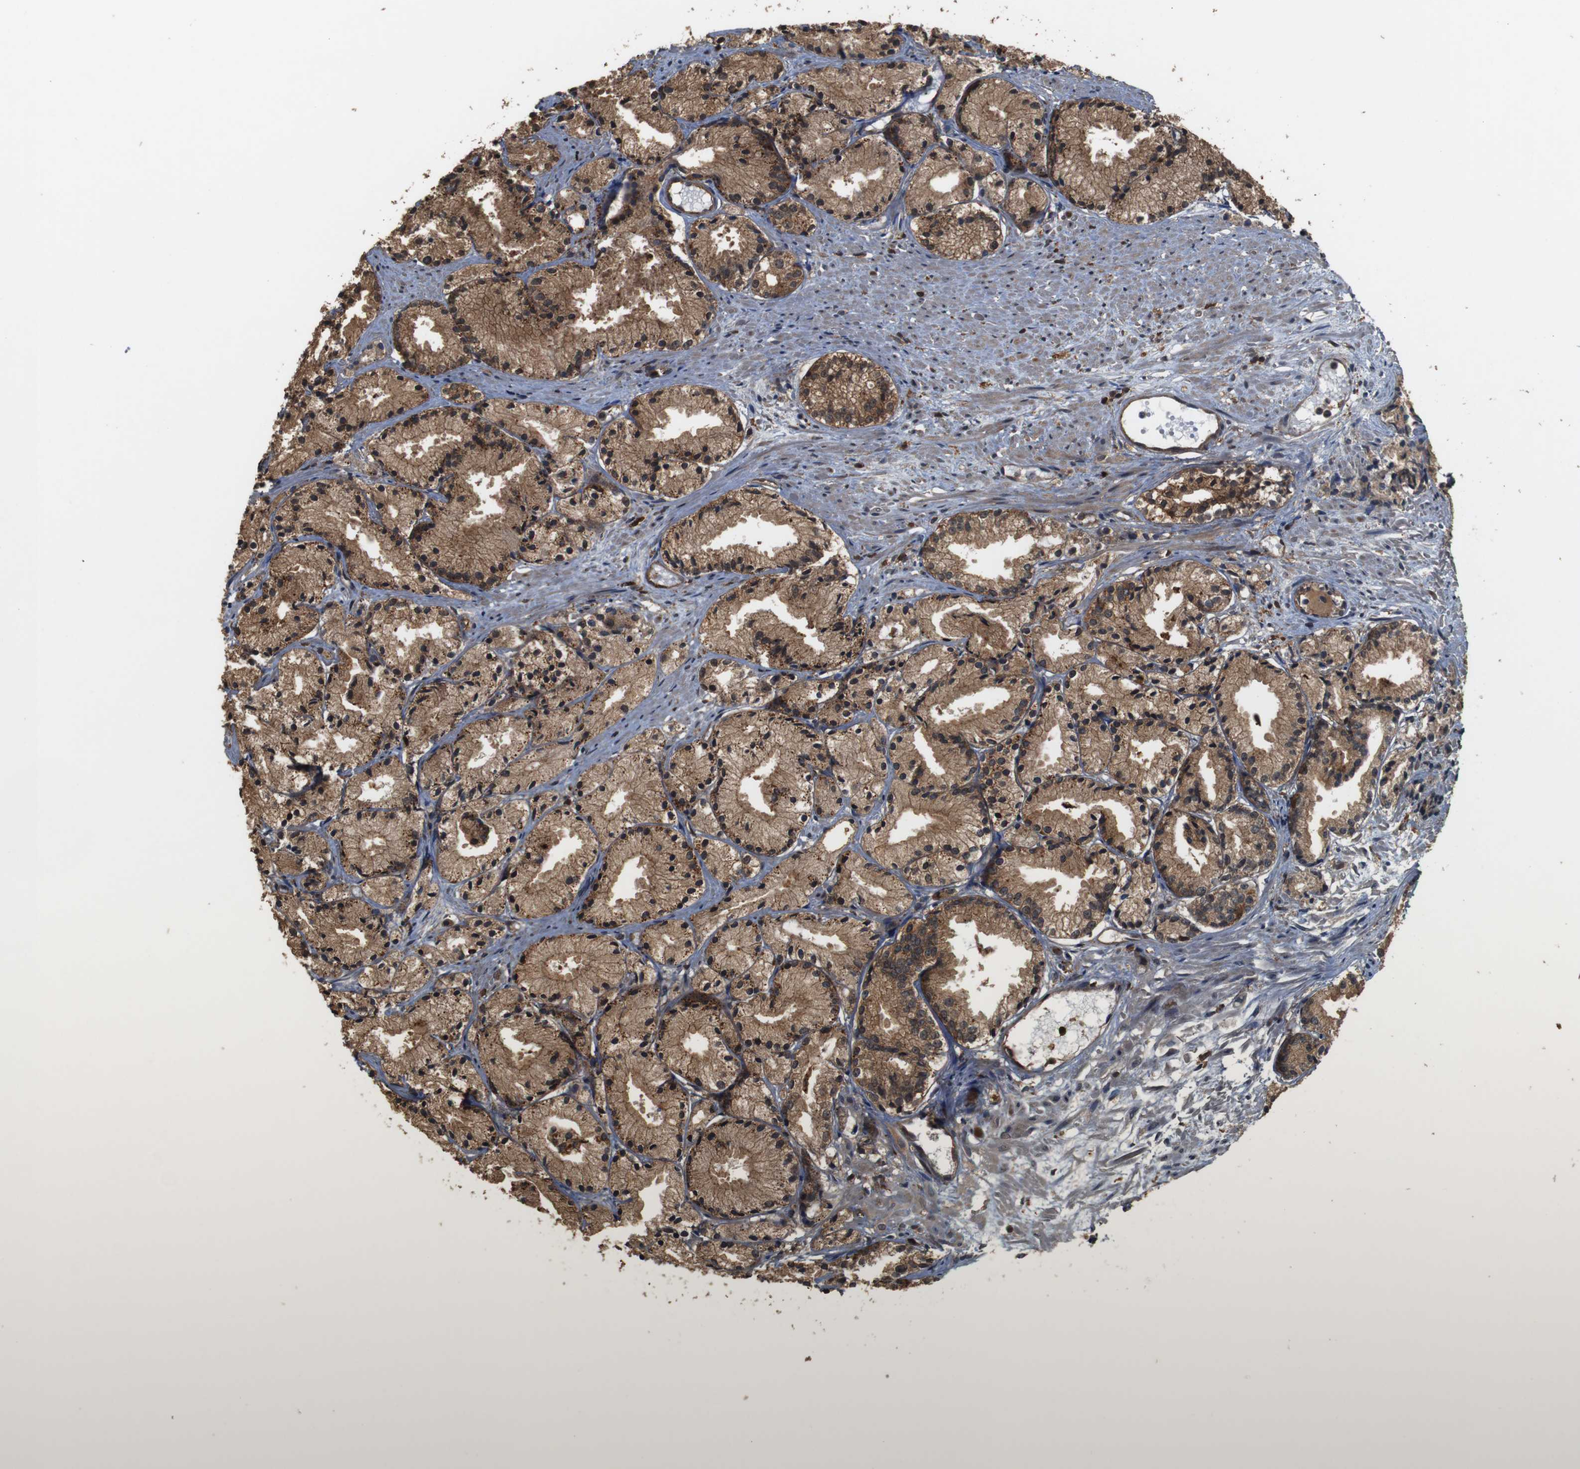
{"staining": {"intensity": "moderate", "quantity": ">75%", "location": "cytoplasmic/membranous"}, "tissue": "prostate cancer", "cell_type": "Tumor cells", "image_type": "cancer", "snomed": [{"axis": "morphology", "description": "Adenocarcinoma, Low grade"}, {"axis": "topography", "description": "Prostate"}], "caption": "Low-grade adenocarcinoma (prostate) tissue displays moderate cytoplasmic/membranous positivity in about >75% of tumor cells", "gene": "BAG4", "patient": {"sex": "male", "age": 72}}